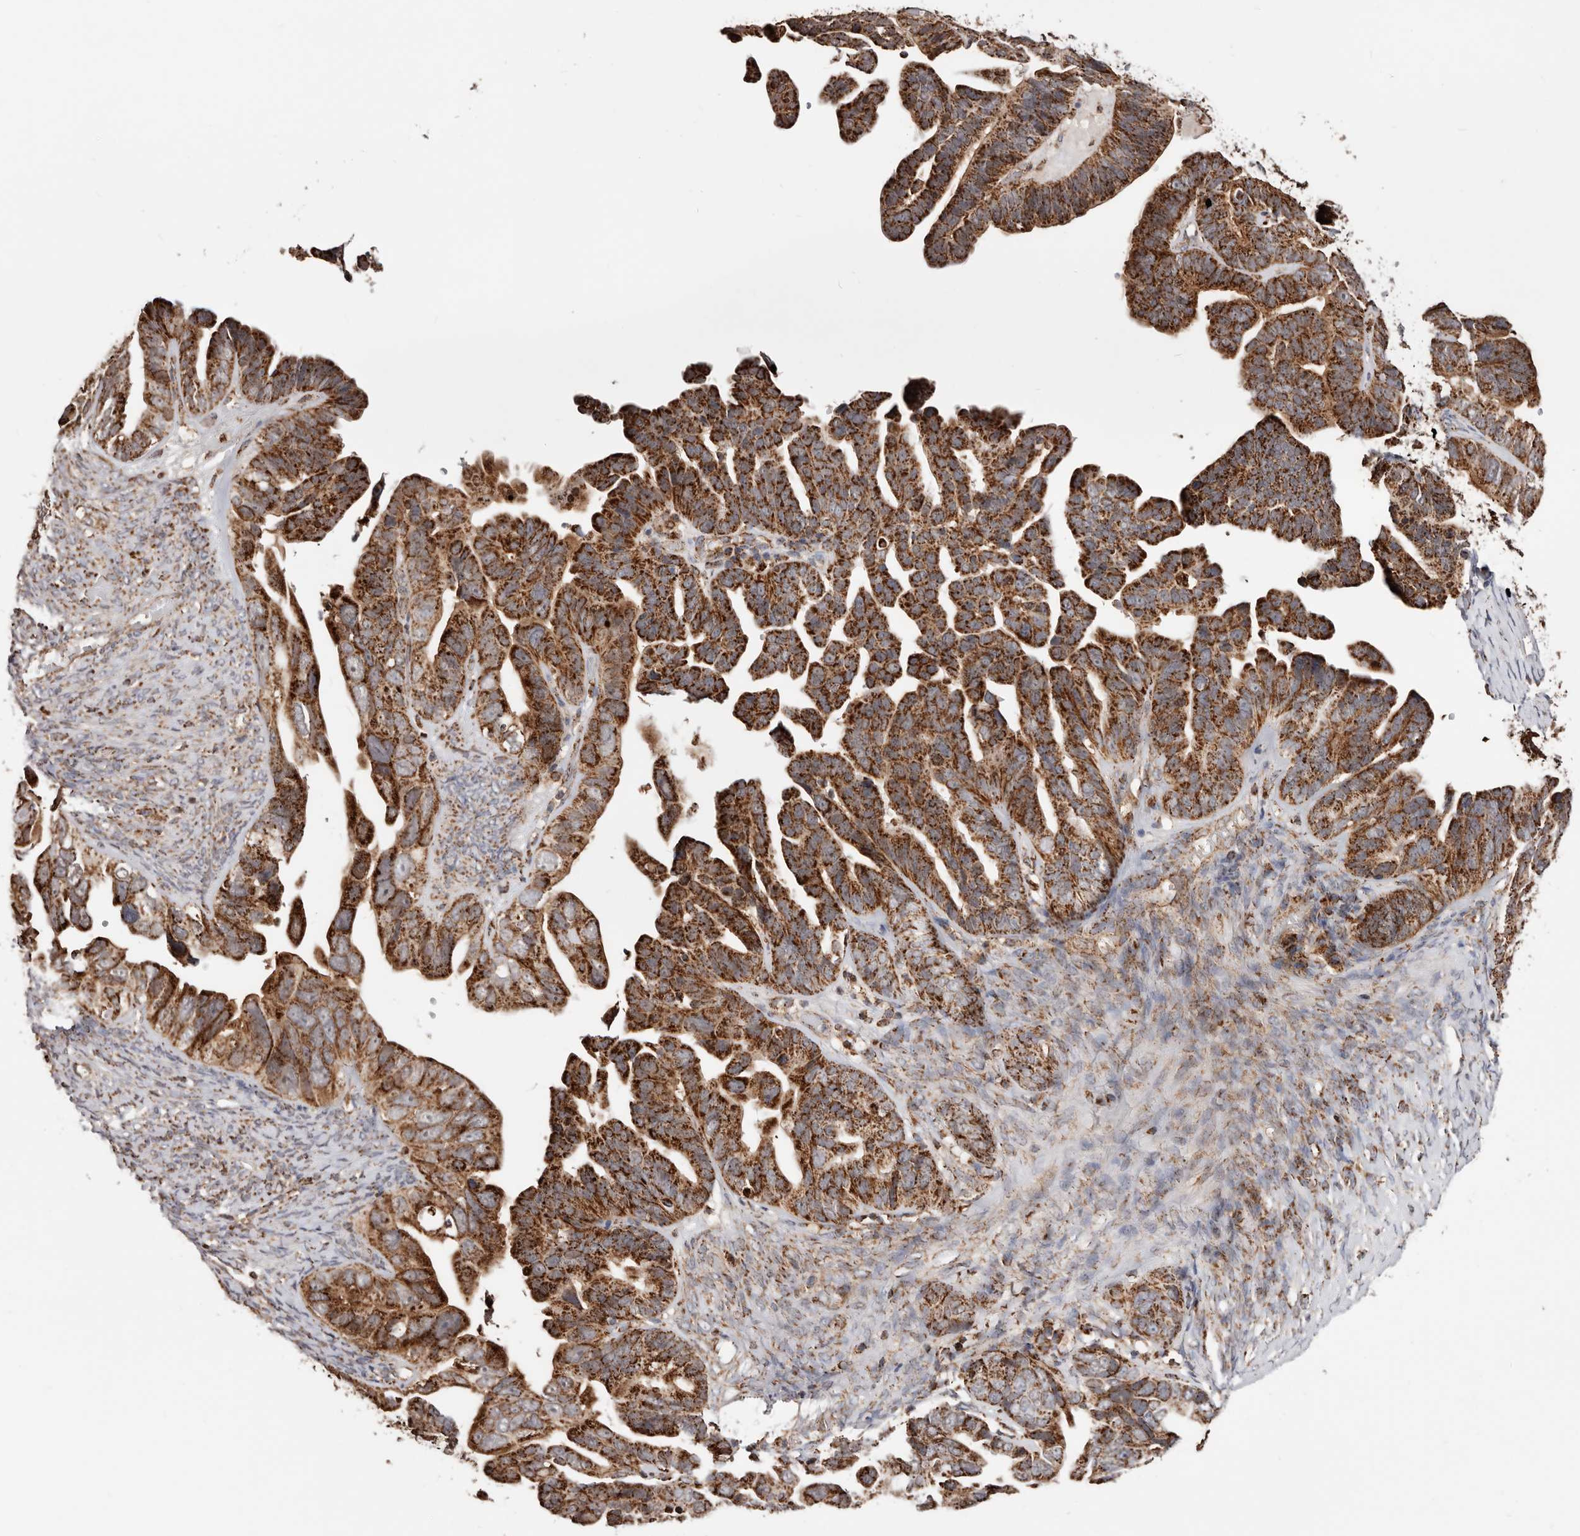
{"staining": {"intensity": "strong", "quantity": ">75%", "location": "cytoplasmic/membranous"}, "tissue": "ovarian cancer", "cell_type": "Tumor cells", "image_type": "cancer", "snomed": [{"axis": "morphology", "description": "Cystadenocarcinoma, serous, NOS"}, {"axis": "topography", "description": "Ovary"}], "caption": "Ovarian cancer stained with a brown dye shows strong cytoplasmic/membranous positive staining in about >75% of tumor cells.", "gene": "PRKACB", "patient": {"sex": "female", "age": 56}}